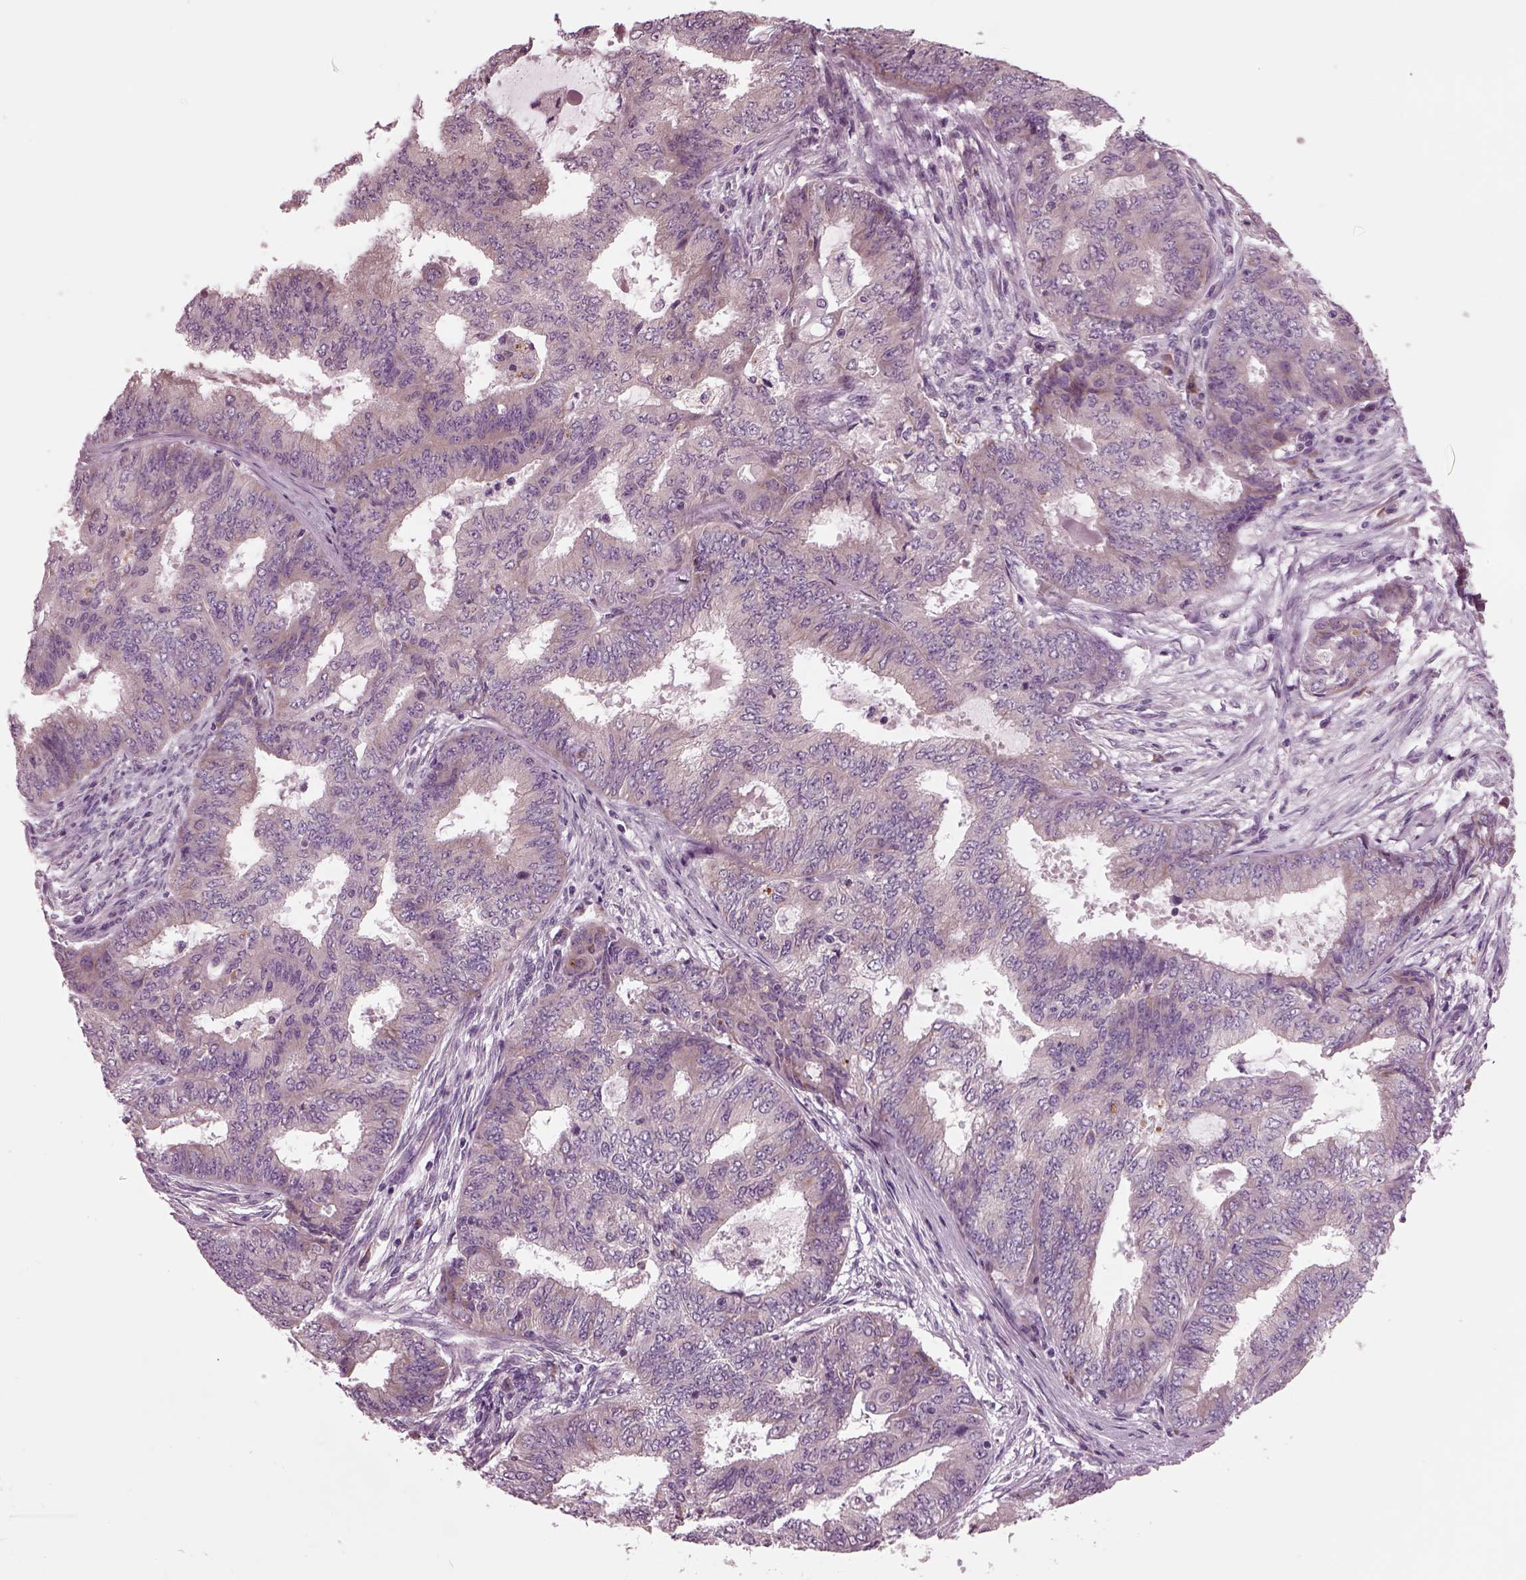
{"staining": {"intensity": "weak", "quantity": ">75%", "location": "cytoplasmic/membranous"}, "tissue": "endometrial cancer", "cell_type": "Tumor cells", "image_type": "cancer", "snomed": [{"axis": "morphology", "description": "Adenocarcinoma, NOS"}, {"axis": "topography", "description": "Endometrium"}], "caption": "Immunohistochemical staining of human adenocarcinoma (endometrial) exhibits weak cytoplasmic/membranous protein positivity in about >75% of tumor cells. (DAB IHC, brown staining for protein, blue staining for nuclei).", "gene": "AP4M1", "patient": {"sex": "female", "age": 62}}